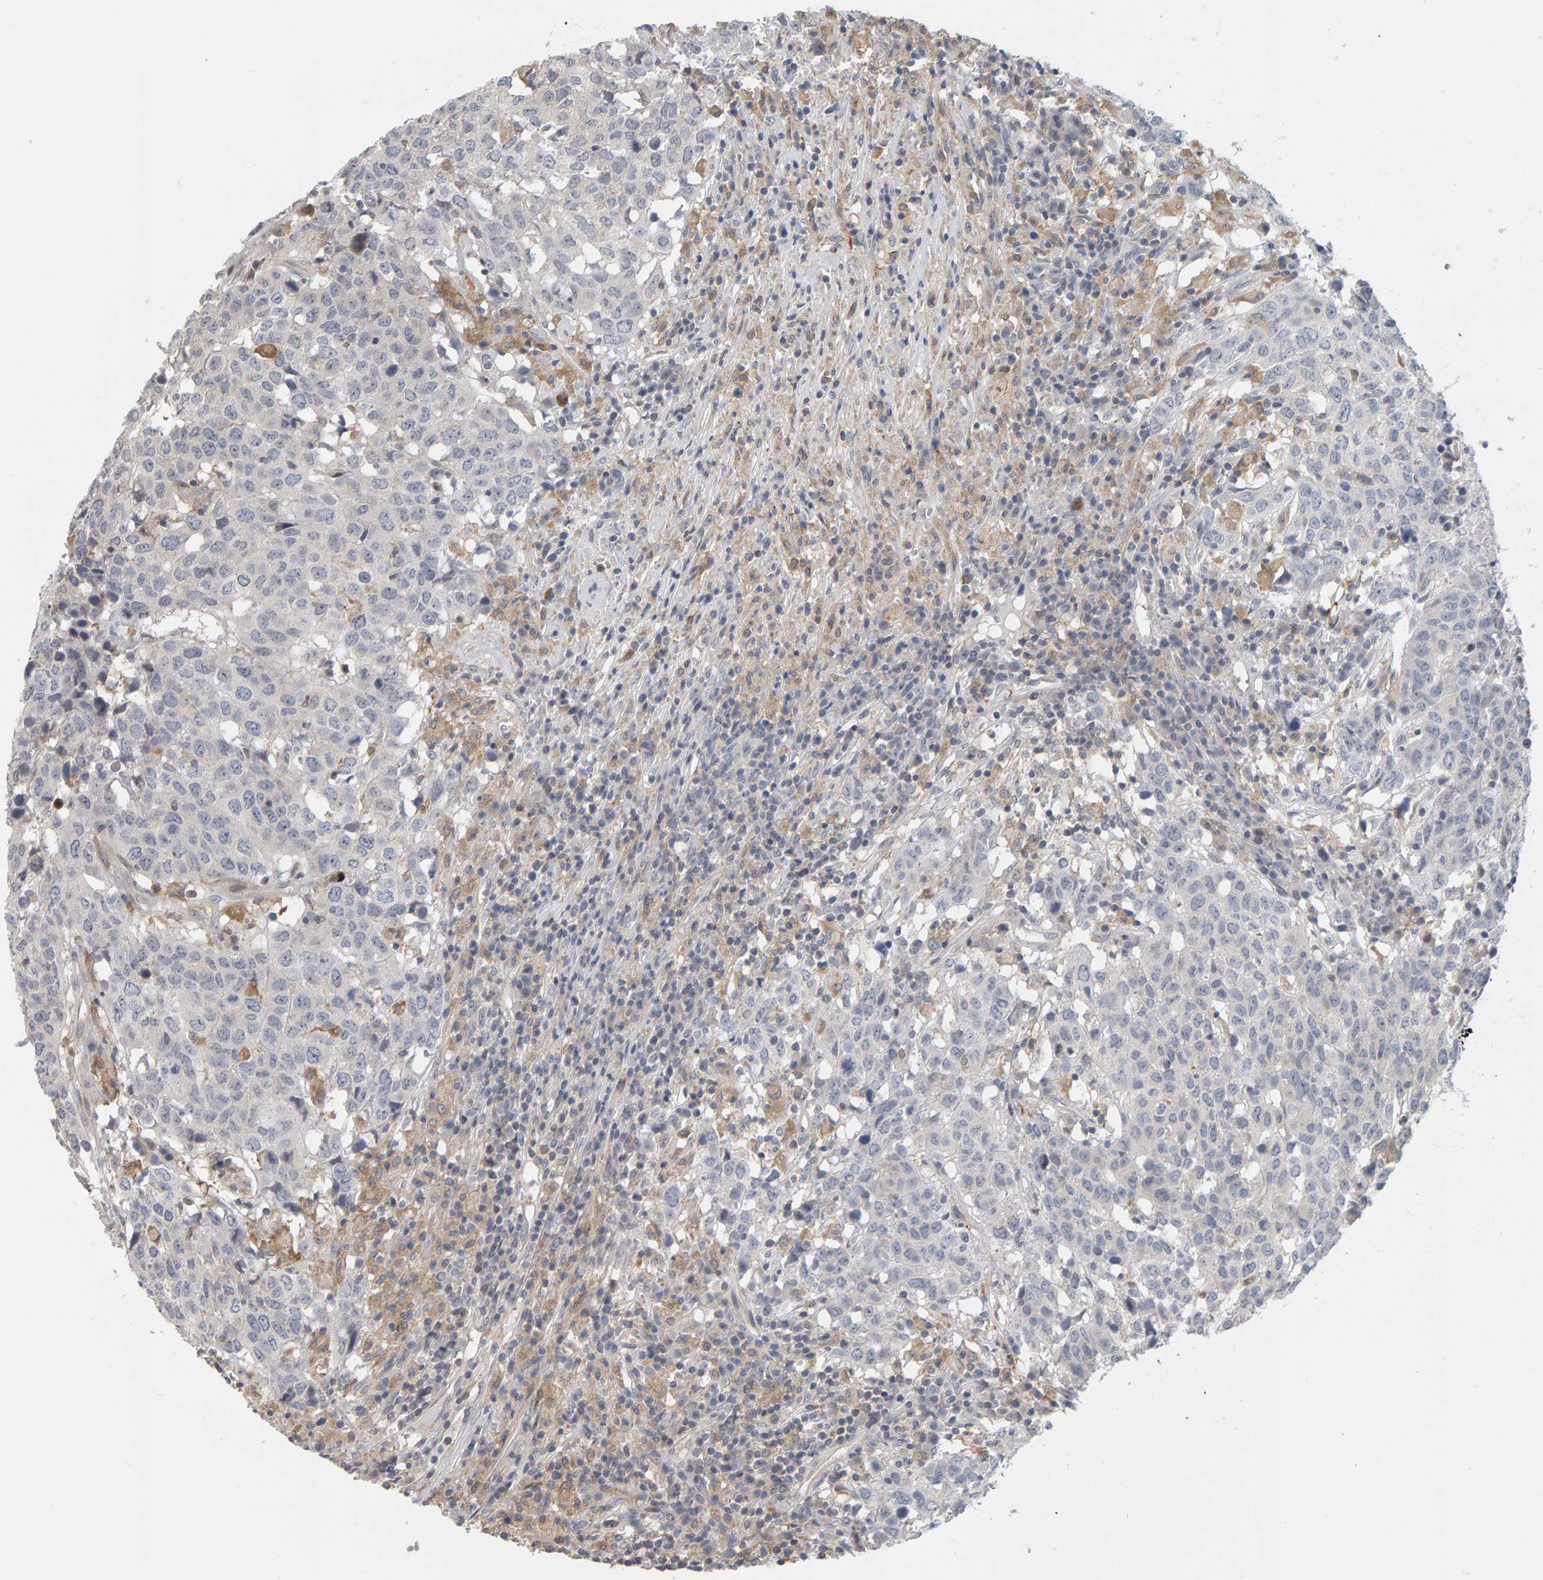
{"staining": {"intensity": "negative", "quantity": "none", "location": "none"}, "tissue": "head and neck cancer", "cell_type": "Tumor cells", "image_type": "cancer", "snomed": [{"axis": "morphology", "description": "Squamous cell carcinoma, NOS"}, {"axis": "topography", "description": "Head-Neck"}], "caption": "IHC histopathology image of human head and neck squamous cell carcinoma stained for a protein (brown), which shows no staining in tumor cells.", "gene": "MSRA", "patient": {"sex": "male", "age": 66}}